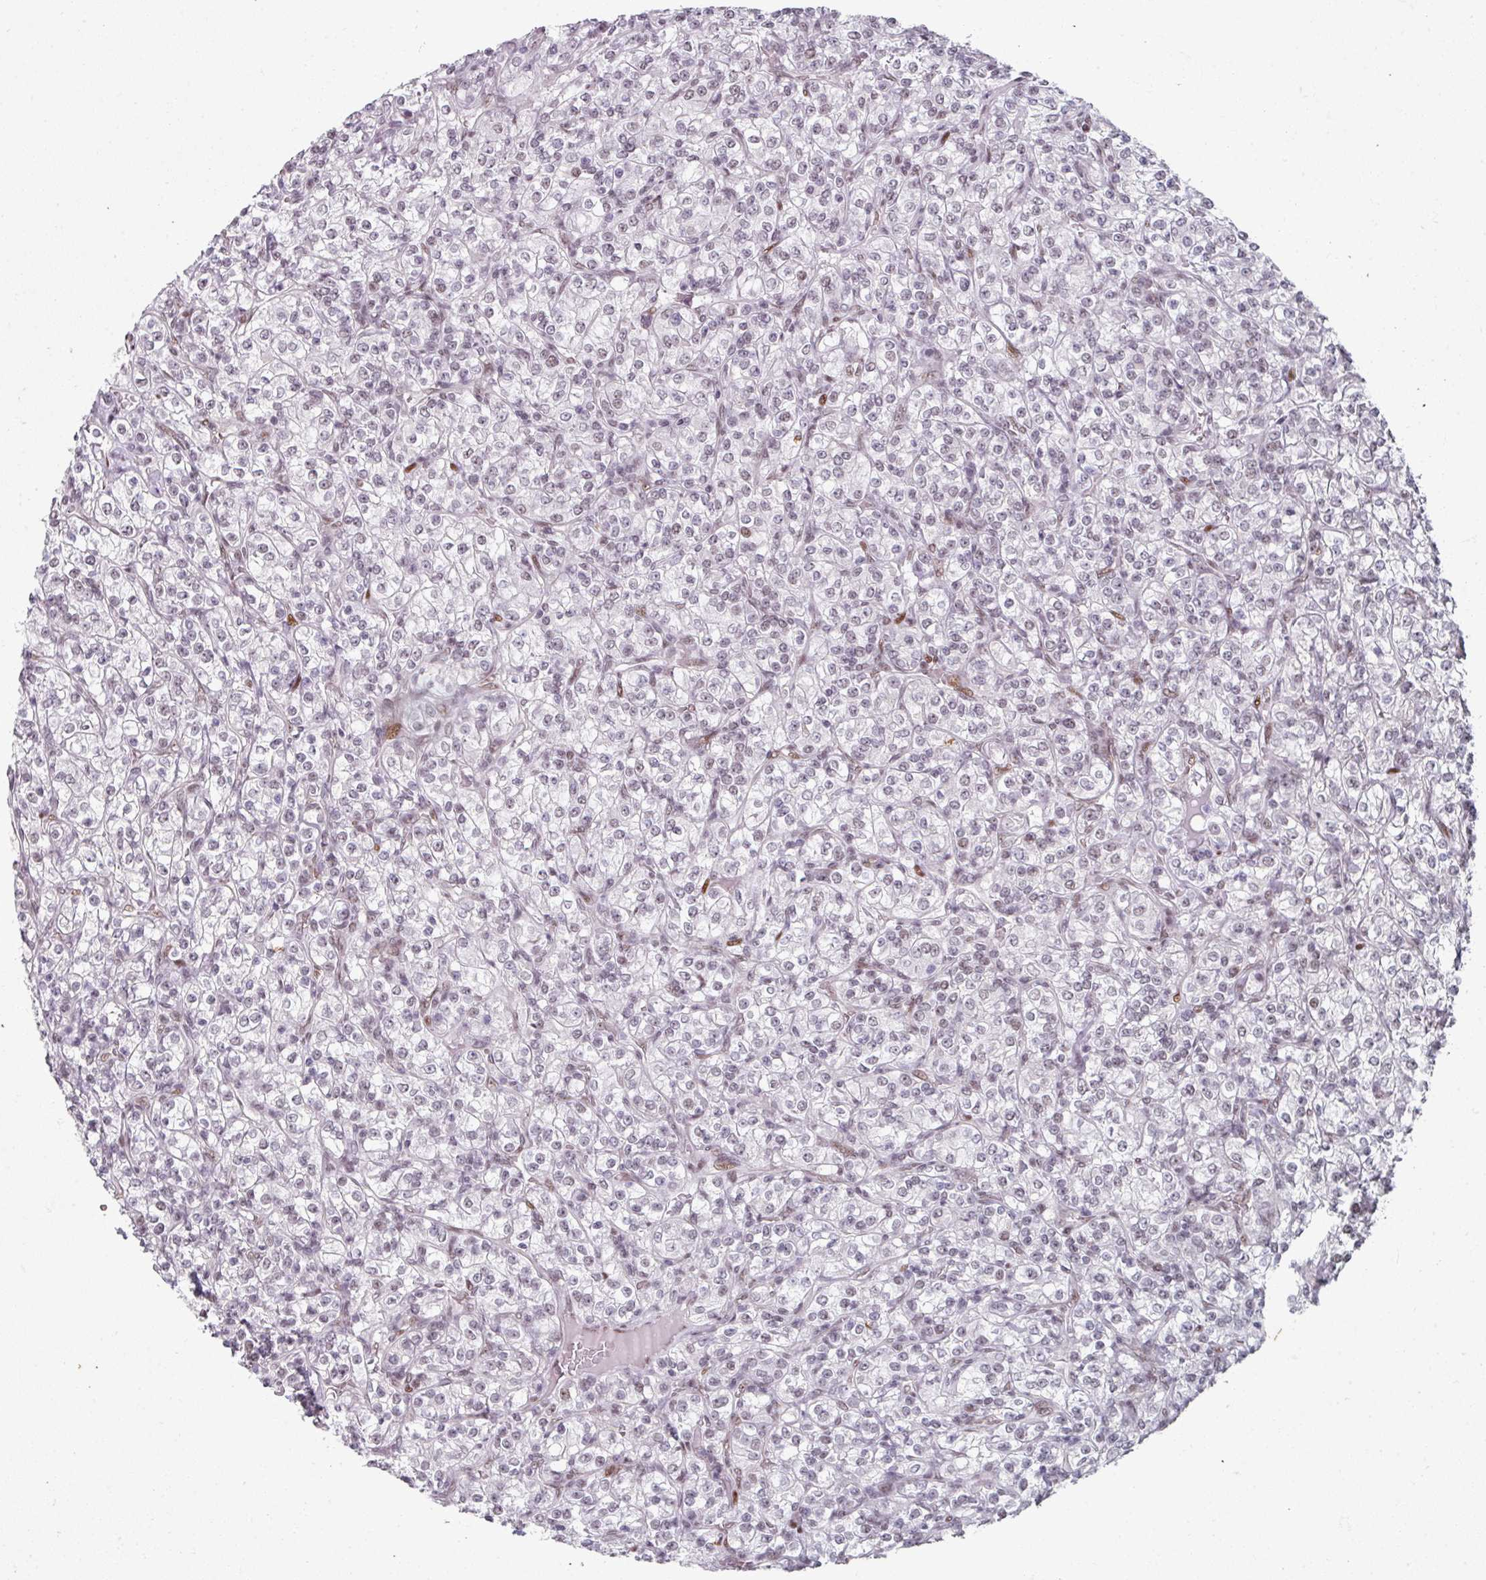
{"staining": {"intensity": "weak", "quantity": "<25%", "location": "nuclear"}, "tissue": "renal cancer", "cell_type": "Tumor cells", "image_type": "cancer", "snomed": [{"axis": "morphology", "description": "Adenocarcinoma, NOS"}, {"axis": "topography", "description": "Kidney"}], "caption": "A high-resolution histopathology image shows immunohistochemistry (IHC) staining of renal cancer (adenocarcinoma), which exhibits no significant positivity in tumor cells.", "gene": "SF3B5", "patient": {"sex": "male", "age": 77}}